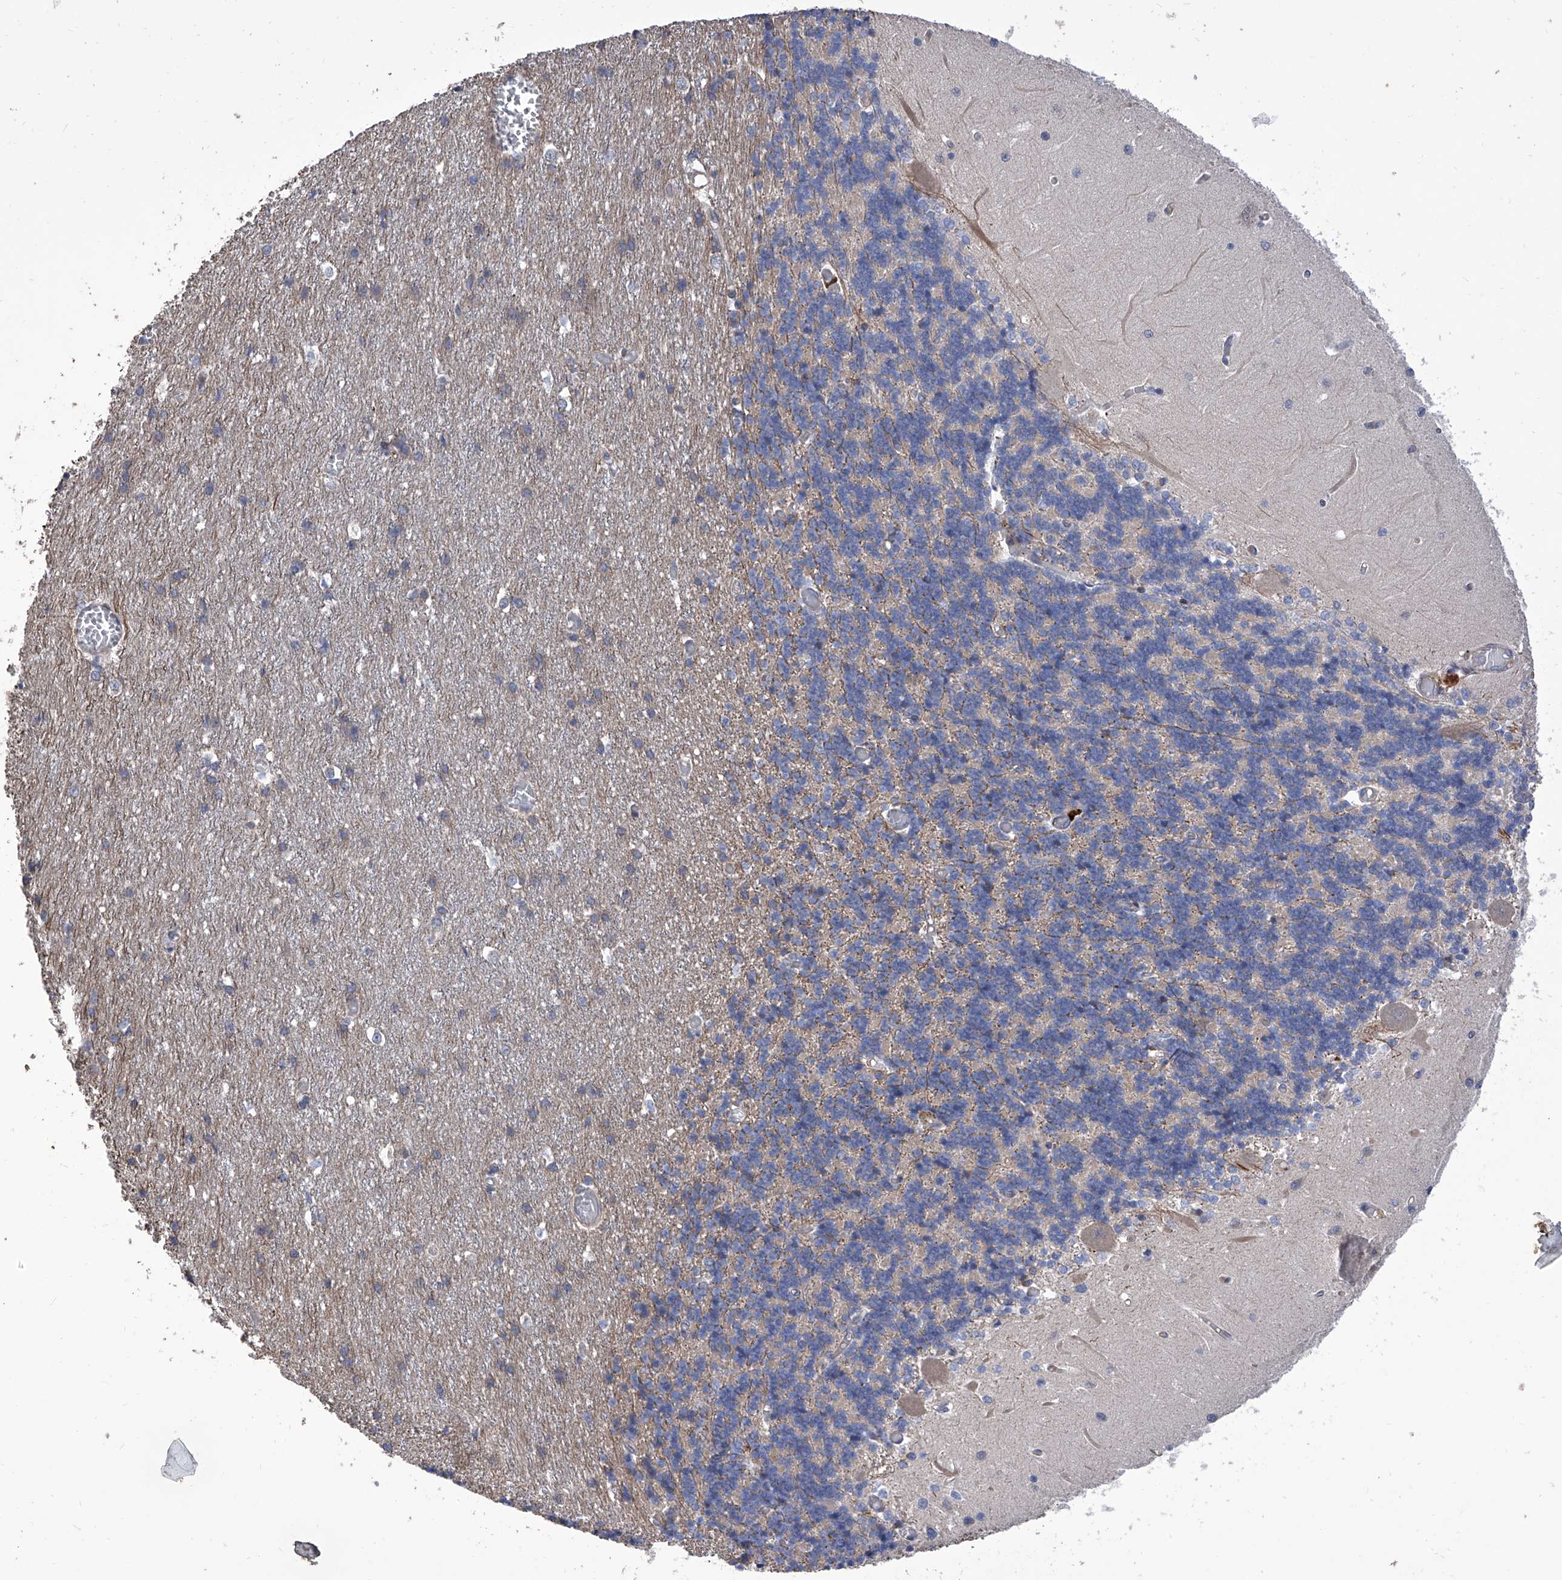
{"staining": {"intensity": "negative", "quantity": "none", "location": "none"}, "tissue": "cerebellum", "cell_type": "Cells in granular layer", "image_type": "normal", "snomed": [{"axis": "morphology", "description": "Normal tissue, NOS"}, {"axis": "topography", "description": "Cerebellum"}], "caption": "The image exhibits no significant staining in cells in granular layer of cerebellum. The staining is performed using DAB (3,3'-diaminobenzidine) brown chromogen with nuclei counter-stained in using hematoxylin.", "gene": "TJAP1", "patient": {"sex": "male", "age": 37}}